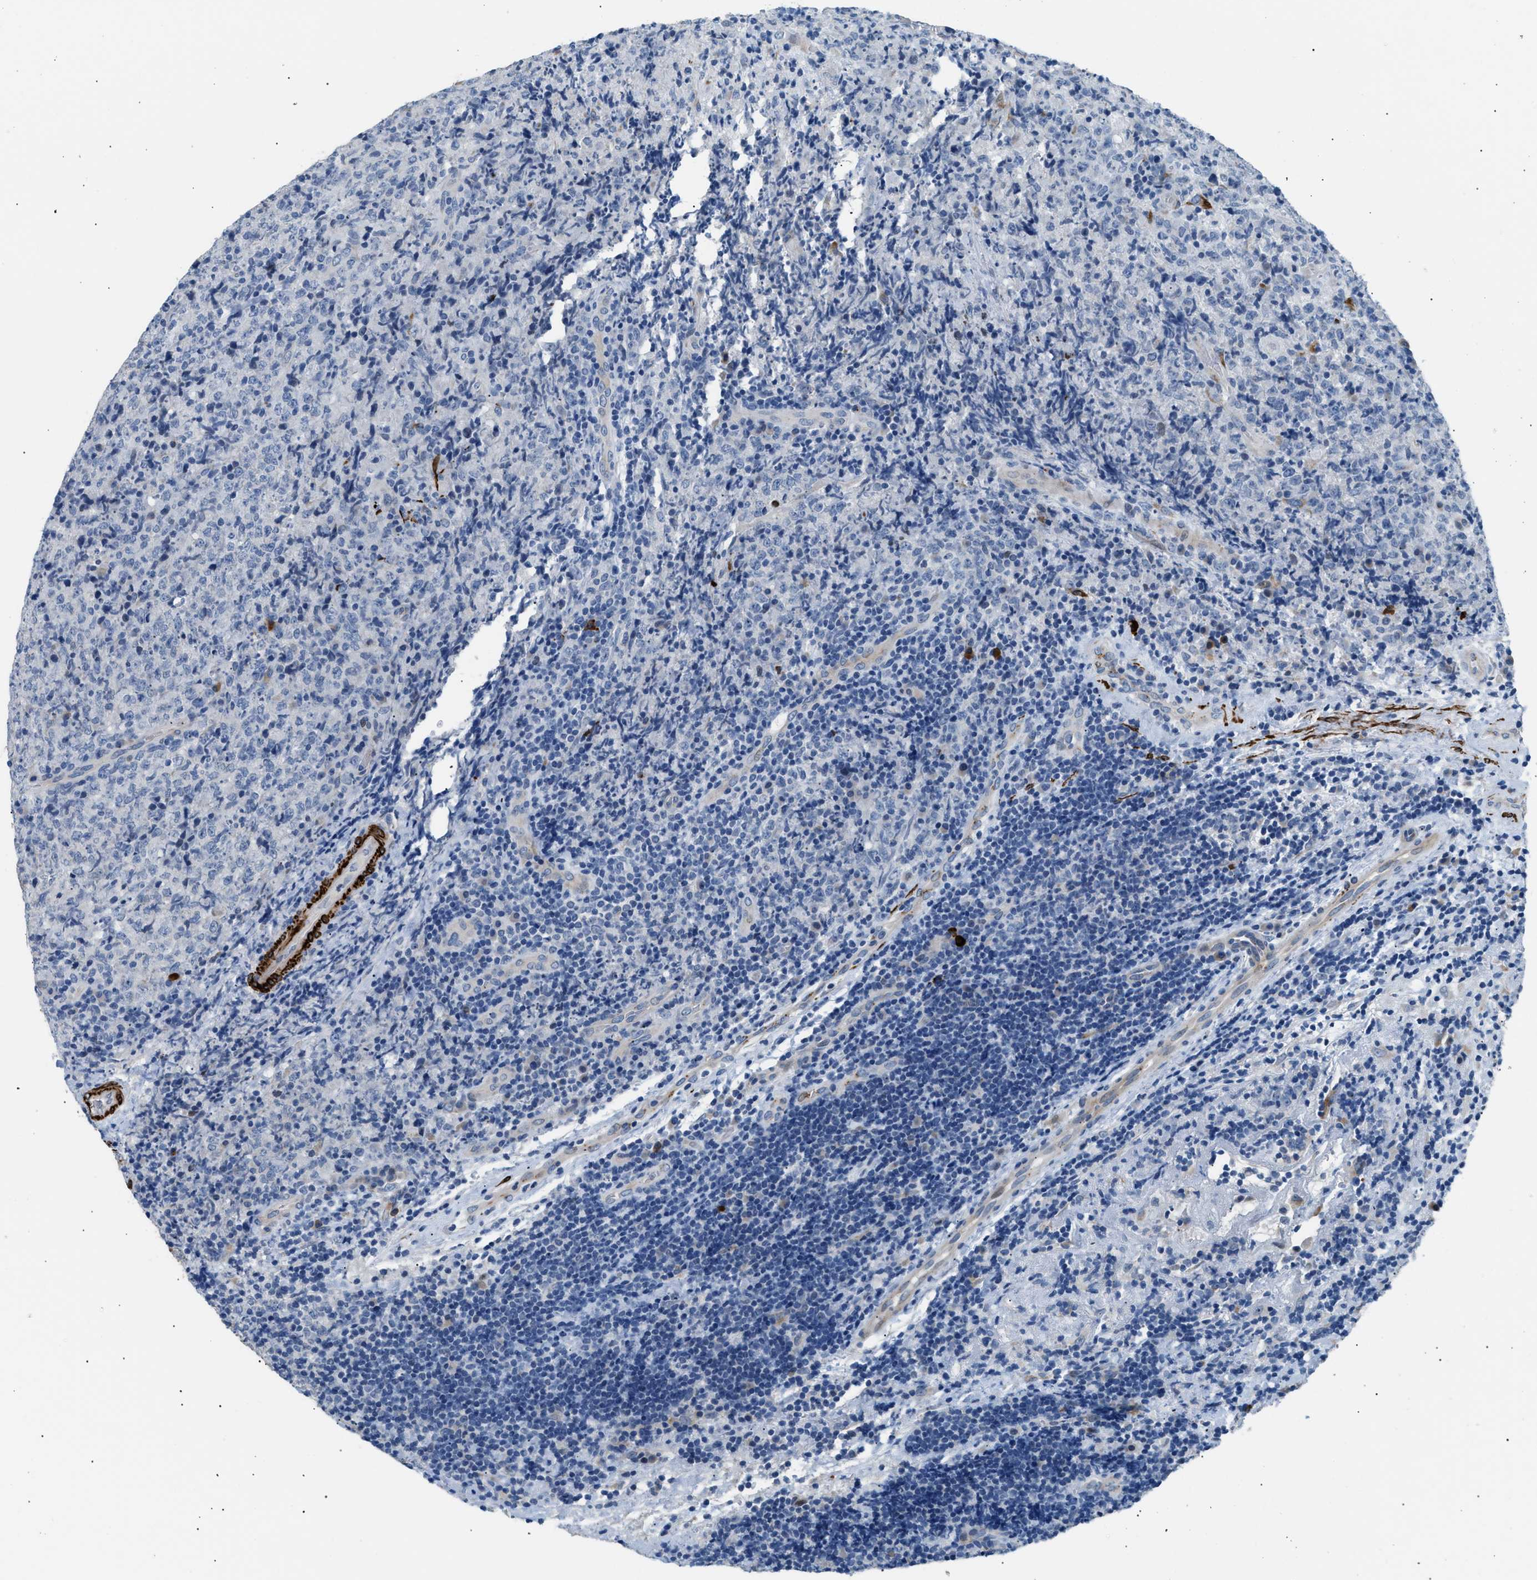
{"staining": {"intensity": "negative", "quantity": "none", "location": "none"}, "tissue": "lymphoma", "cell_type": "Tumor cells", "image_type": "cancer", "snomed": [{"axis": "morphology", "description": "Malignant lymphoma, non-Hodgkin's type, High grade"}, {"axis": "topography", "description": "Tonsil"}], "caption": "Tumor cells show no significant expression in high-grade malignant lymphoma, non-Hodgkin's type.", "gene": "ICA1", "patient": {"sex": "female", "age": 36}}